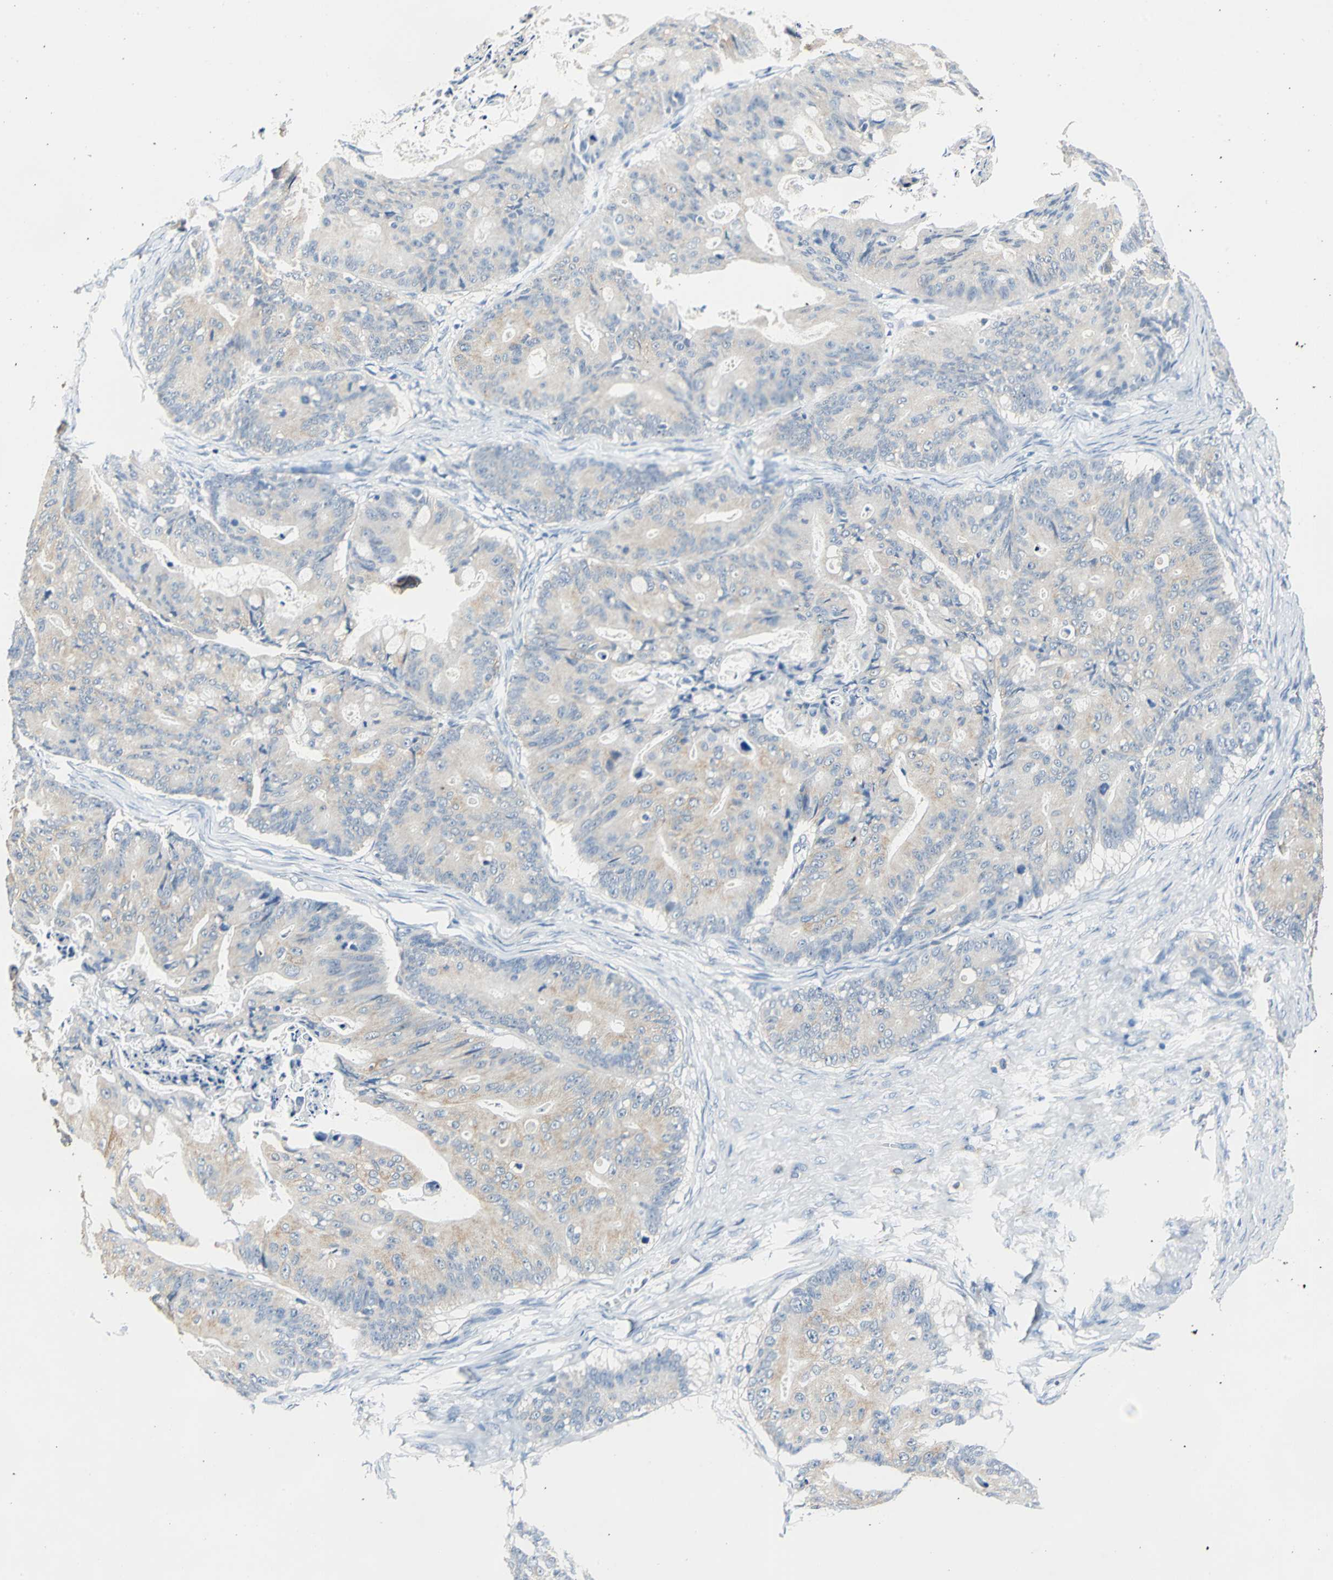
{"staining": {"intensity": "weak", "quantity": ">75%", "location": "cytoplasmic/membranous"}, "tissue": "ovarian cancer", "cell_type": "Tumor cells", "image_type": "cancer", "snomed": [{"axis": "morphology", "description": "Cystadenocarcinoma, mucinous, NOS"}, {"axis": "topography", "description": "Ovary"}], "caption": "Ovarian cancer stained with a brown dye reveals weak cytoplasmic/membranous positive expression in about >75% of tumor cells.", "gene": "RASD2", "patient": {"sex": "female", "age": 36}}